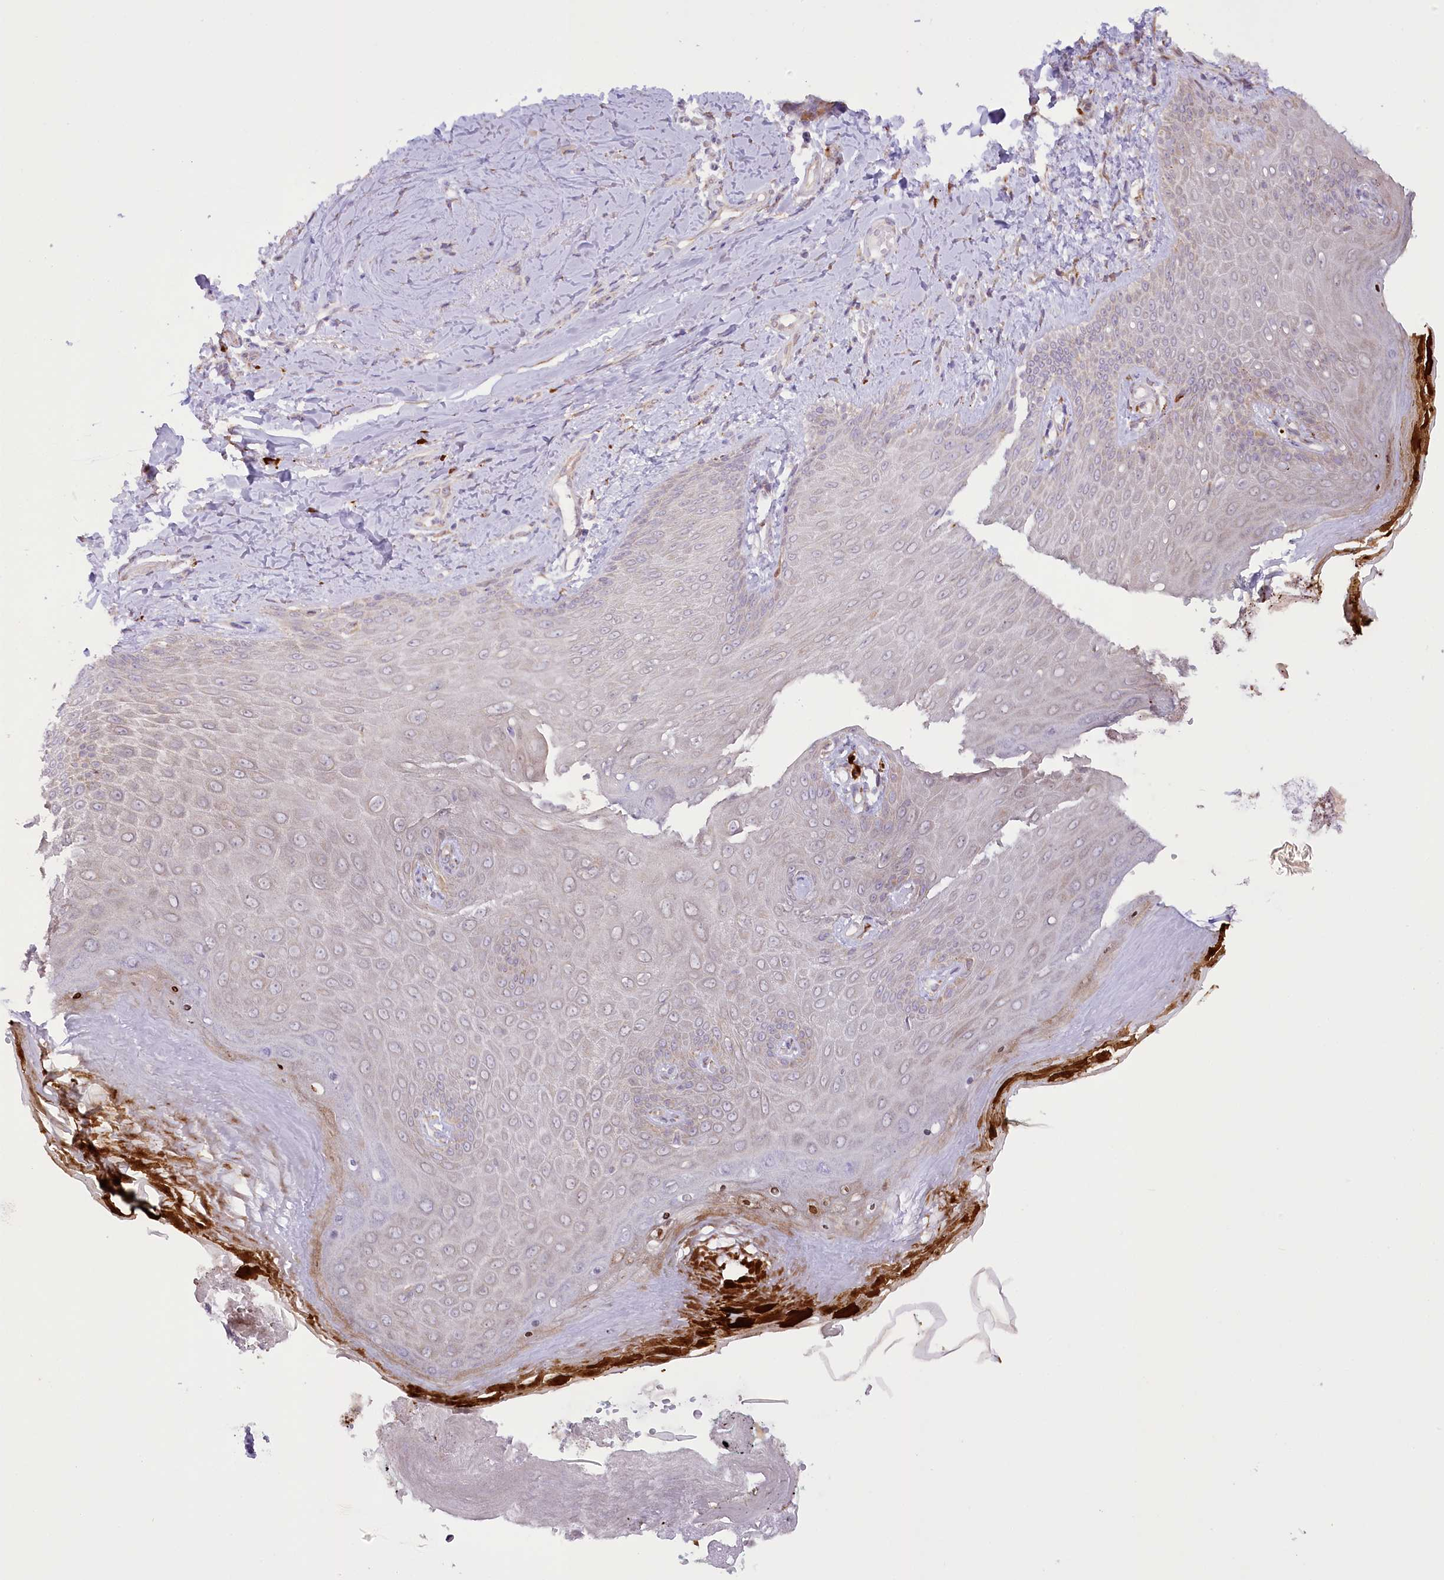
{"staining": {"intensity": "weak", "quantity": "<25%", "location": "cytoplasmic/membranous"}, "tissue": "skin", "cell_type": "Epidermal cells", "image_type": "normal", "snomed": [{"axis": "morphology", "description": "Normal tissue, NOS"}, {"axis": "topography", "description": "Anal"}], "caption": "High power microscopy histopathology image of an immunohistochemistry image of normal skin, revealing no significant expression in epidermal cells.", "gene": "NCKAP5", "patient": {"sex": "male", "age": 78}}